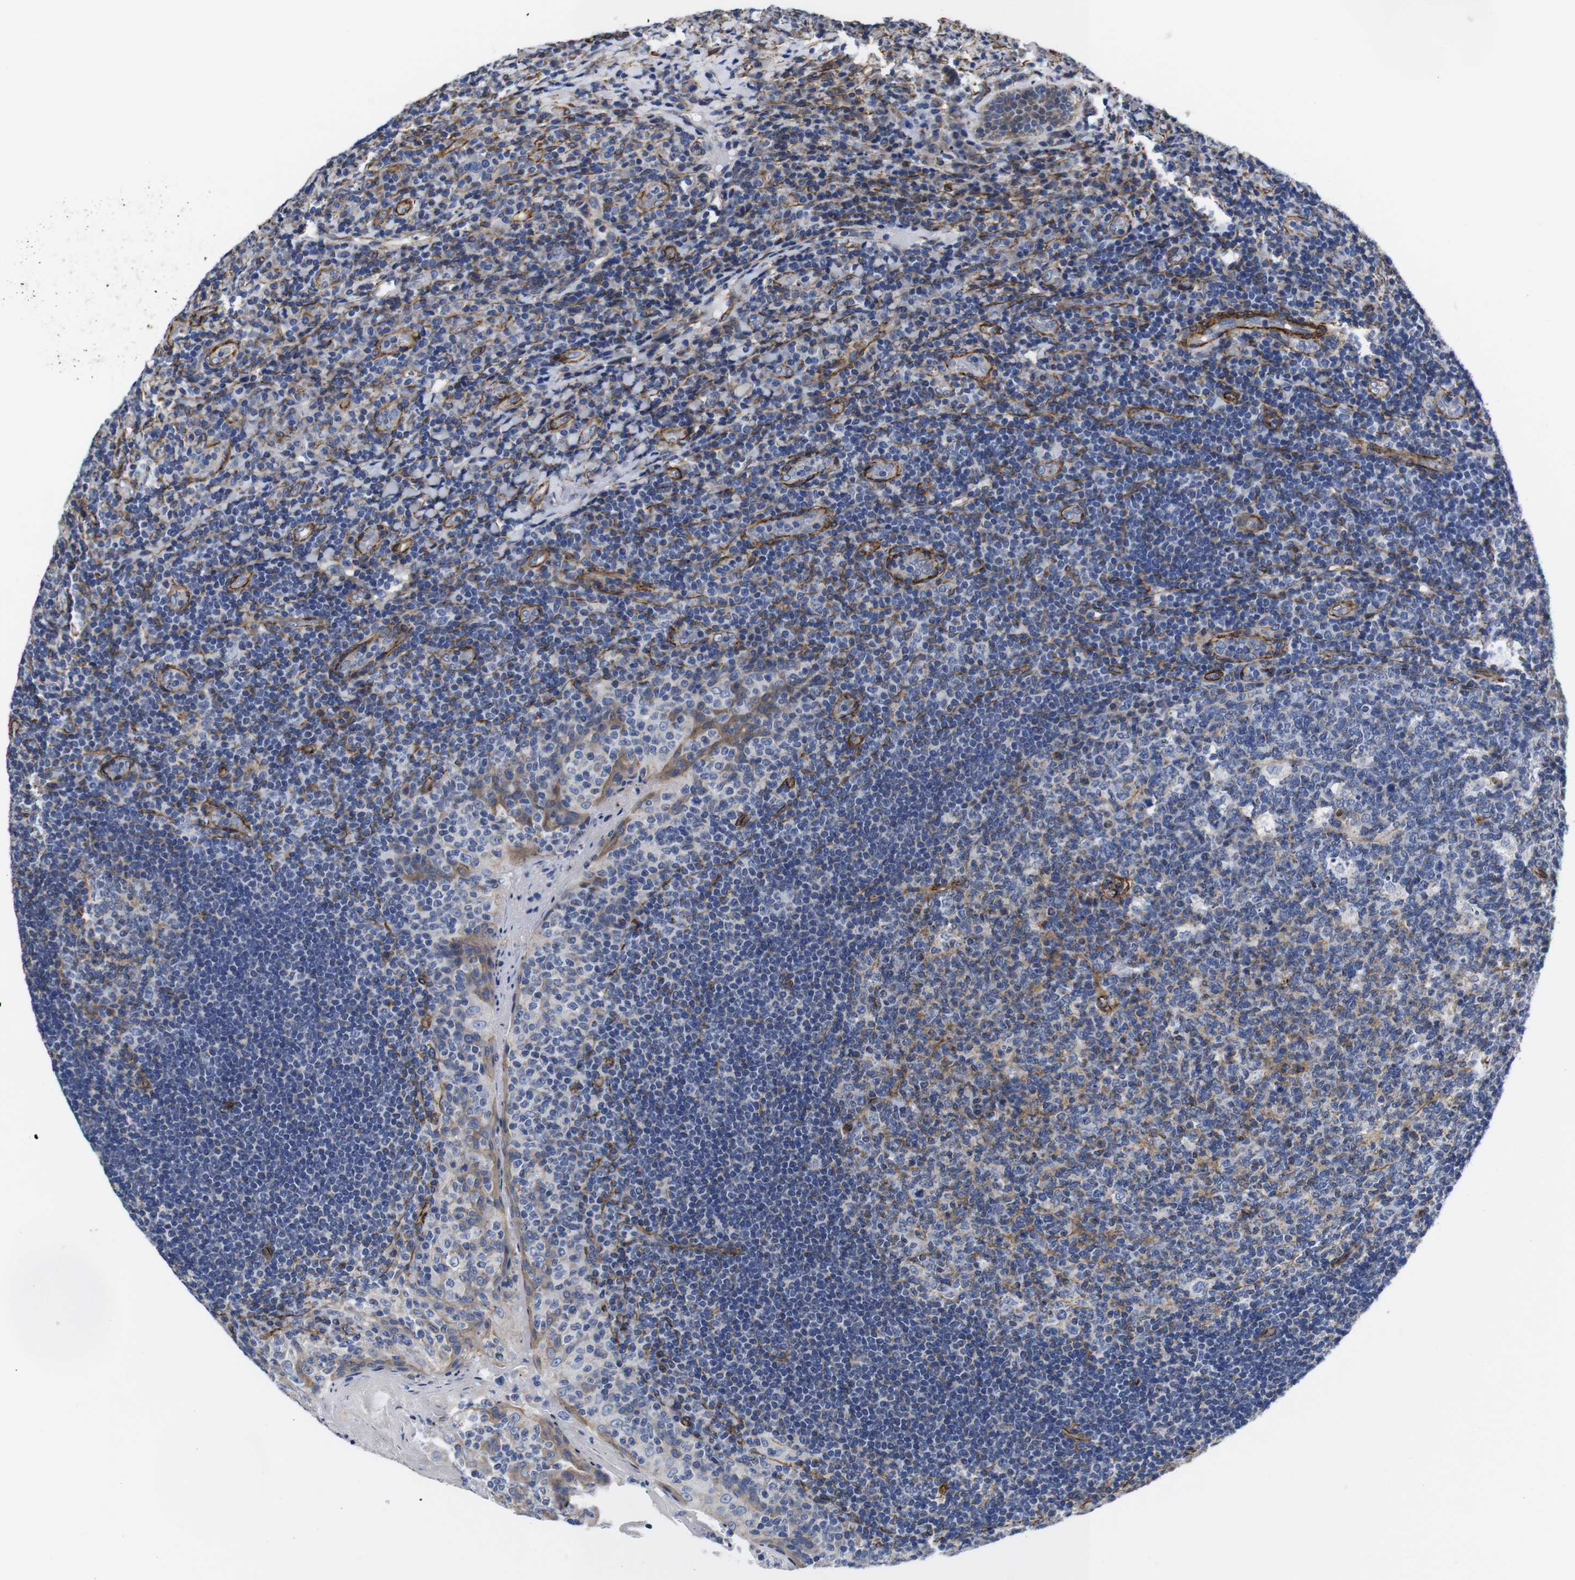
{"staining": {"intensity": "moderate", "quantity": "<25%", "location": "cytoplasmic/membranous"}, "tissue": "tonsil", "cell_type": "Germinal center cells", "image_type": "normal", "snomed": [{"axis": "morphology", "description": "Normal tissue, NOS"}, {"axis": "topography", "description": "Tonsil"}], "caption": "IHC image of benign tonsil stained for a protein (brown), which demonstrates low levels of moderate cytoplasmic/membranous staining in approximately <25% of germinal center cells.", "gene": "WNT10A", "patient": {"sex": "male", "age": 17}}